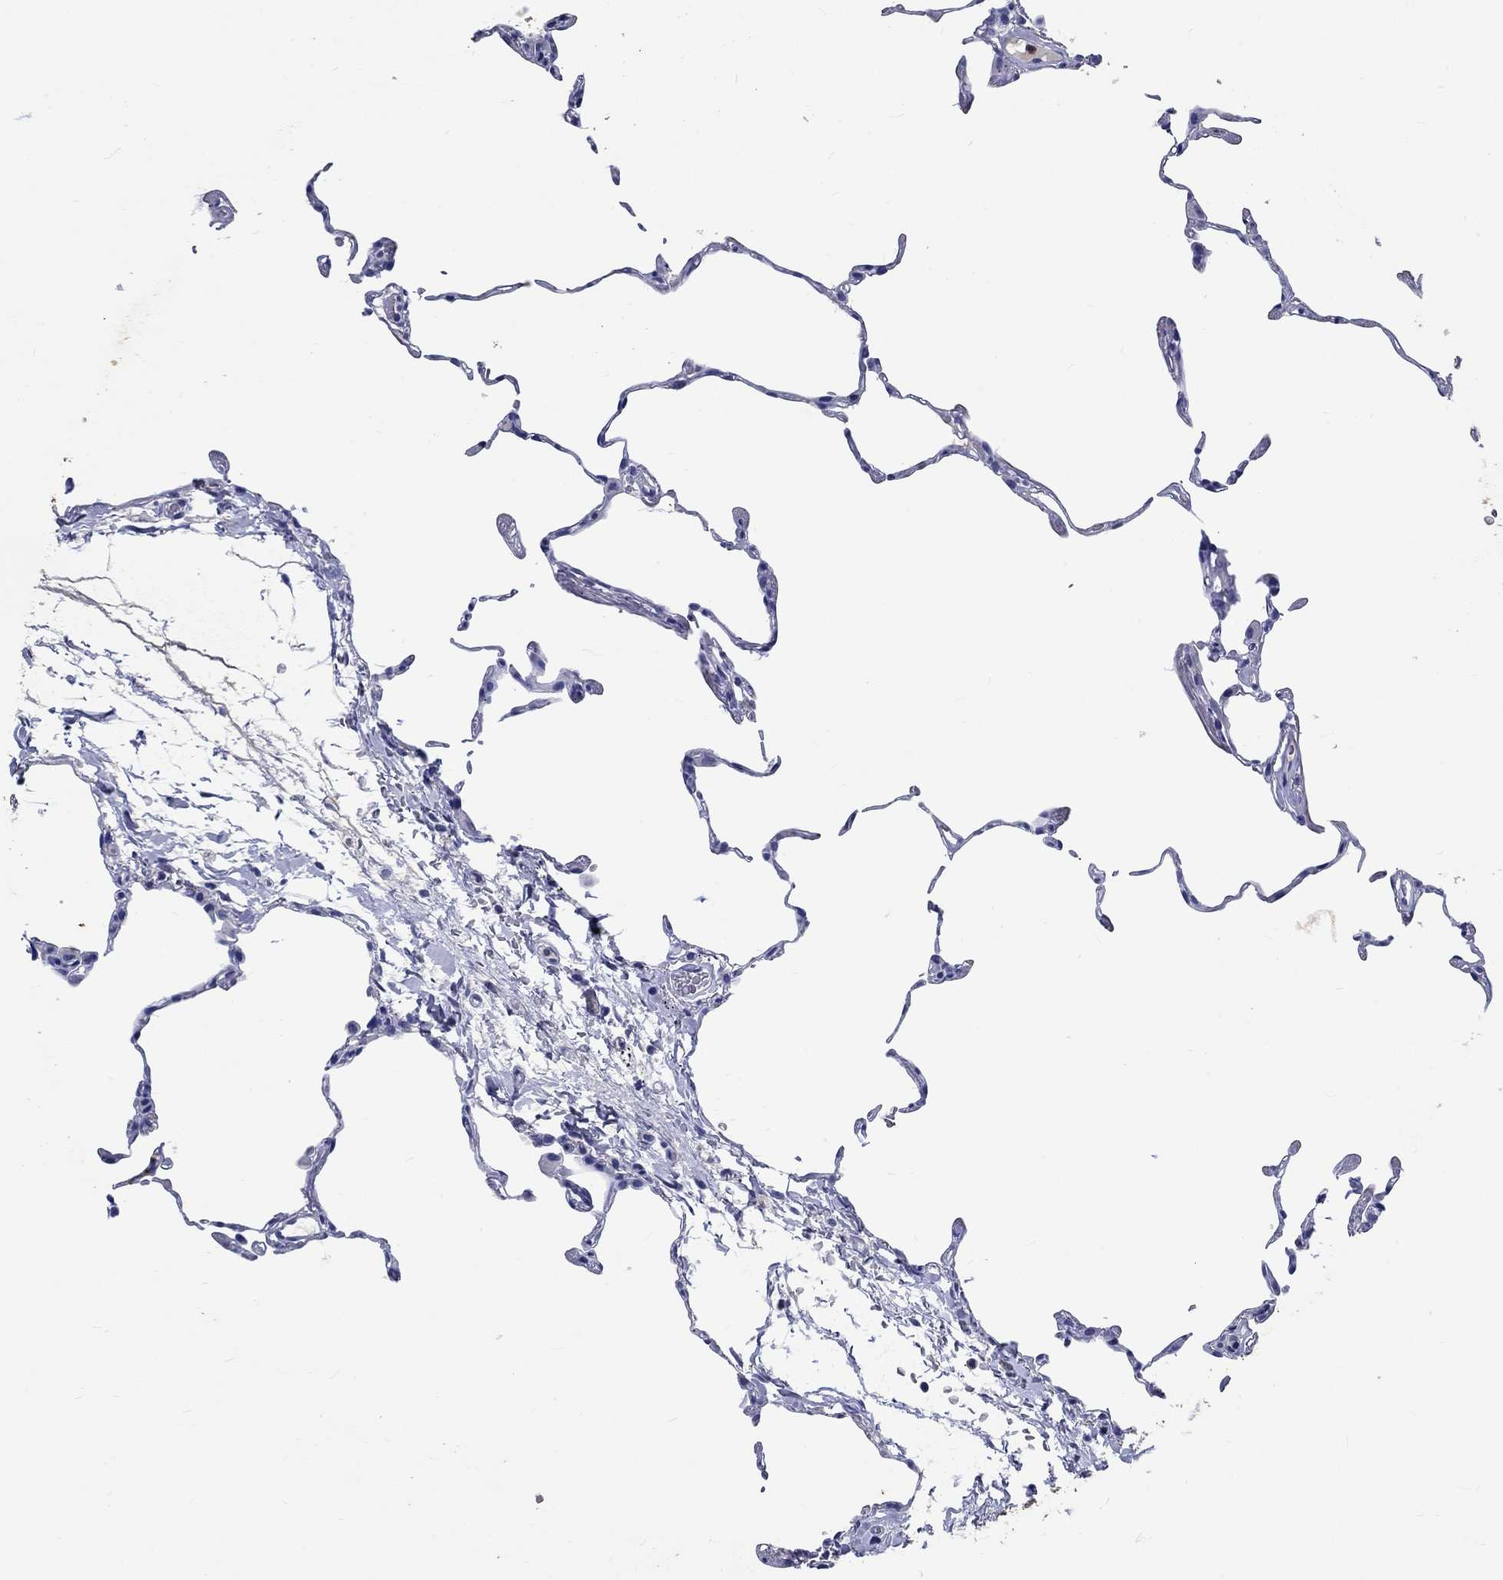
{"staining": {"intensity": "negative", "quantity": "none", "location": "none"}, "tissue": "lung", "cell_type": "Alveolar cells", "image_type": "normal", "snomed": [{"axis": "morphology", "description": "Normal tissue, NOS"}, {"axis": "topography", "description": "Lung"}], "caption": "This is an immunohistochemistry micrograph of normal human lung. There is no staining in alveolar cells.", "gene": "EPX", "patient": {"sex": "female", "age": 57}}